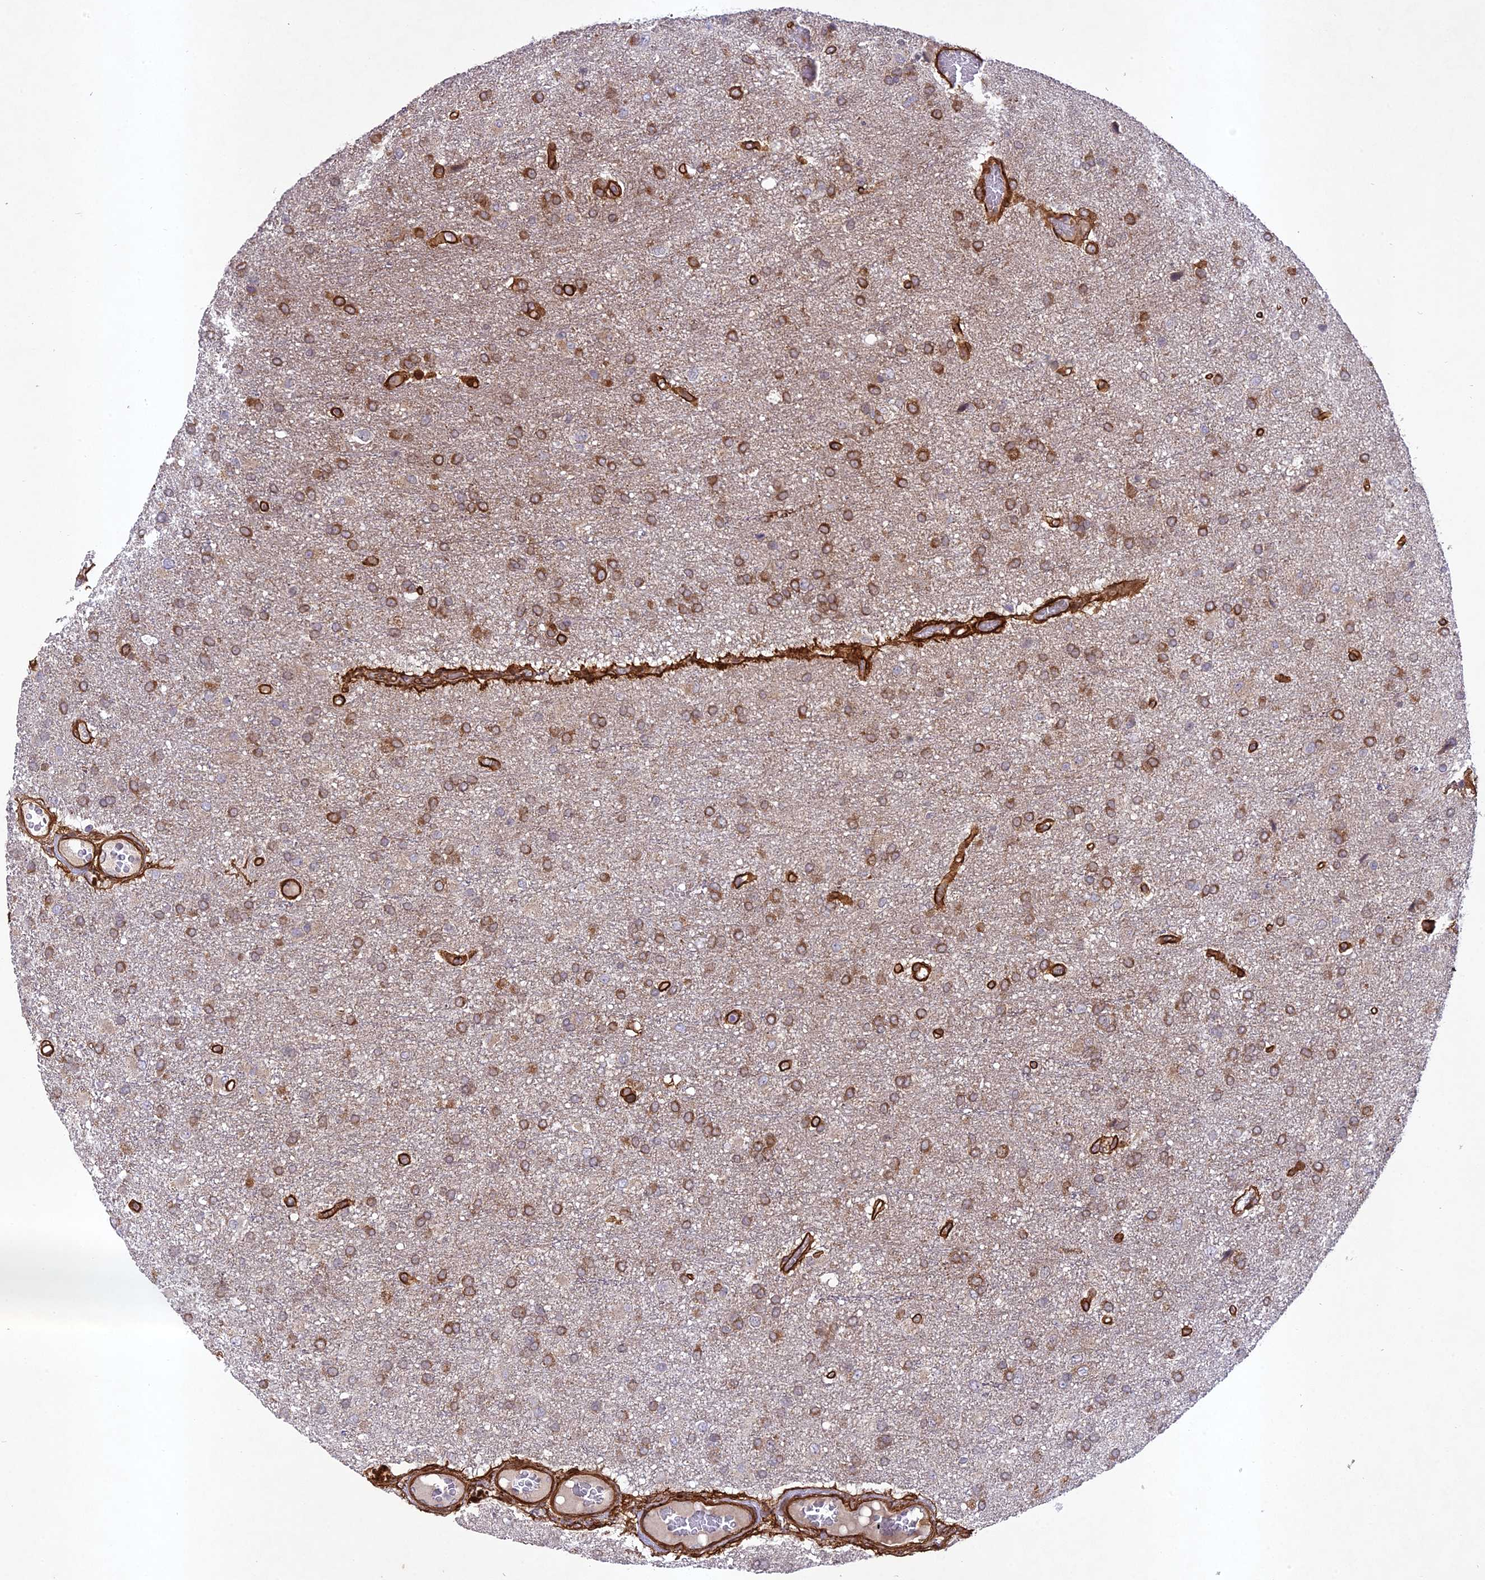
{"staining": {"intensity": "moderate", "quantity": ">75%", "location": "cytoplasmic/membranous"}, "tissue": "glioma", "cell_type": "Tumor cells", "image_type": "cancer", "snomed": [{"axis": "morphology", "description": "Glioma, malignant, High grade"}, {"axis": "topography", "description": "Brain"}], "caption": "Immunohistochemistry of human malignant high-grade glioma shows medium levels of moderate cytoplasmic/membranous positivity in approximately >75% of tumor cells.", "gene": "TNS1", "patient": {"sex": "female", "age": 74}}